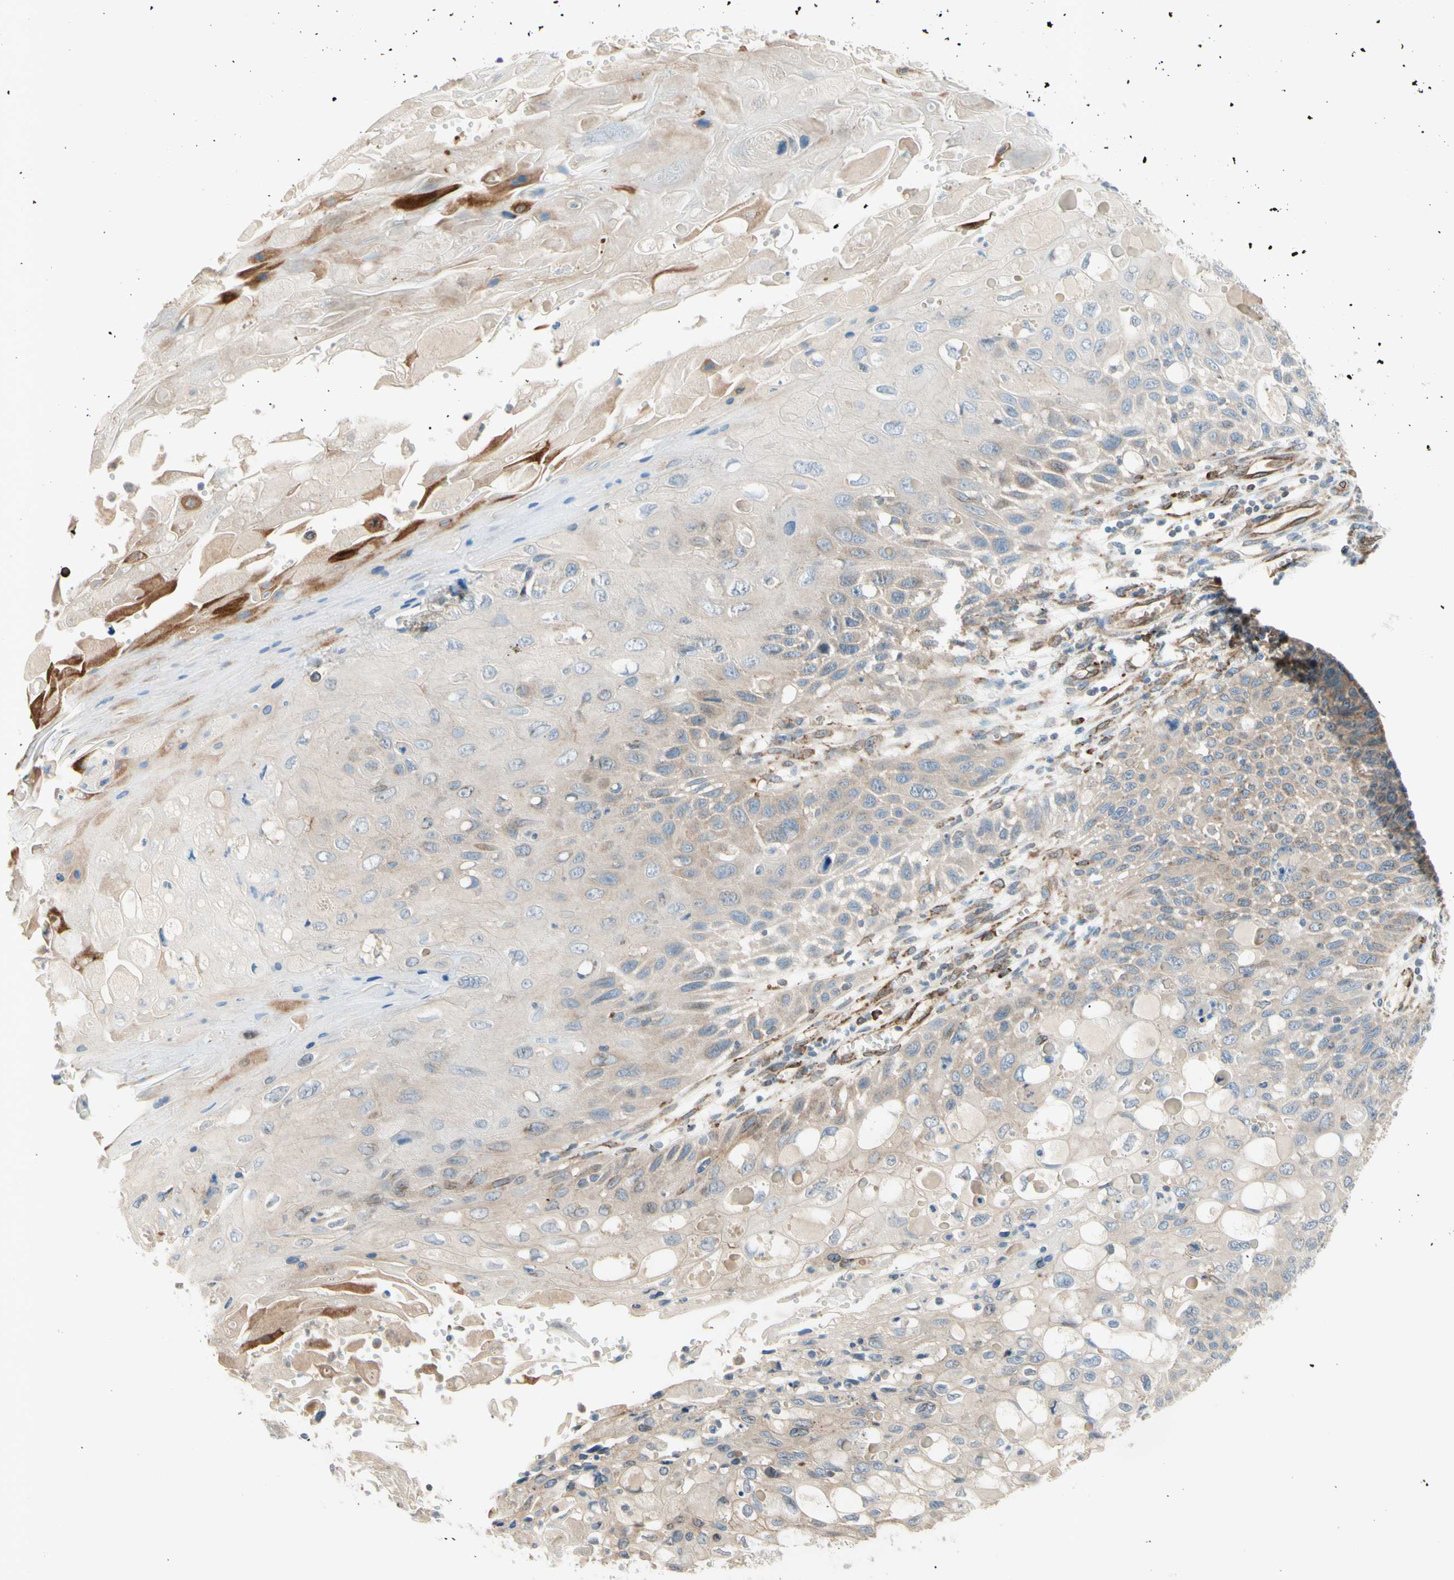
{"staining": {"intensity": "weak", "quantity": ">75%", "location": "cytoplasmic/membranous"}, "tissue": "cervical cancer", "cell_type": "Tumor cells", "image_type": "cancer", "snomed": [{"axis": "morphology", "description": "Squamous cell carcinoma, NOS"}, {"axis": "topography", "description": "Cervix"}], "caption": "Weak cytoplasmic/membranous expression for a protein is identified in about >75% of tumor cells of cervical squamous cell carcinoma using immunohistochemistry (IHC).", "gene": "TRAF2", "patient": {"sex": "female", "age": 70}}